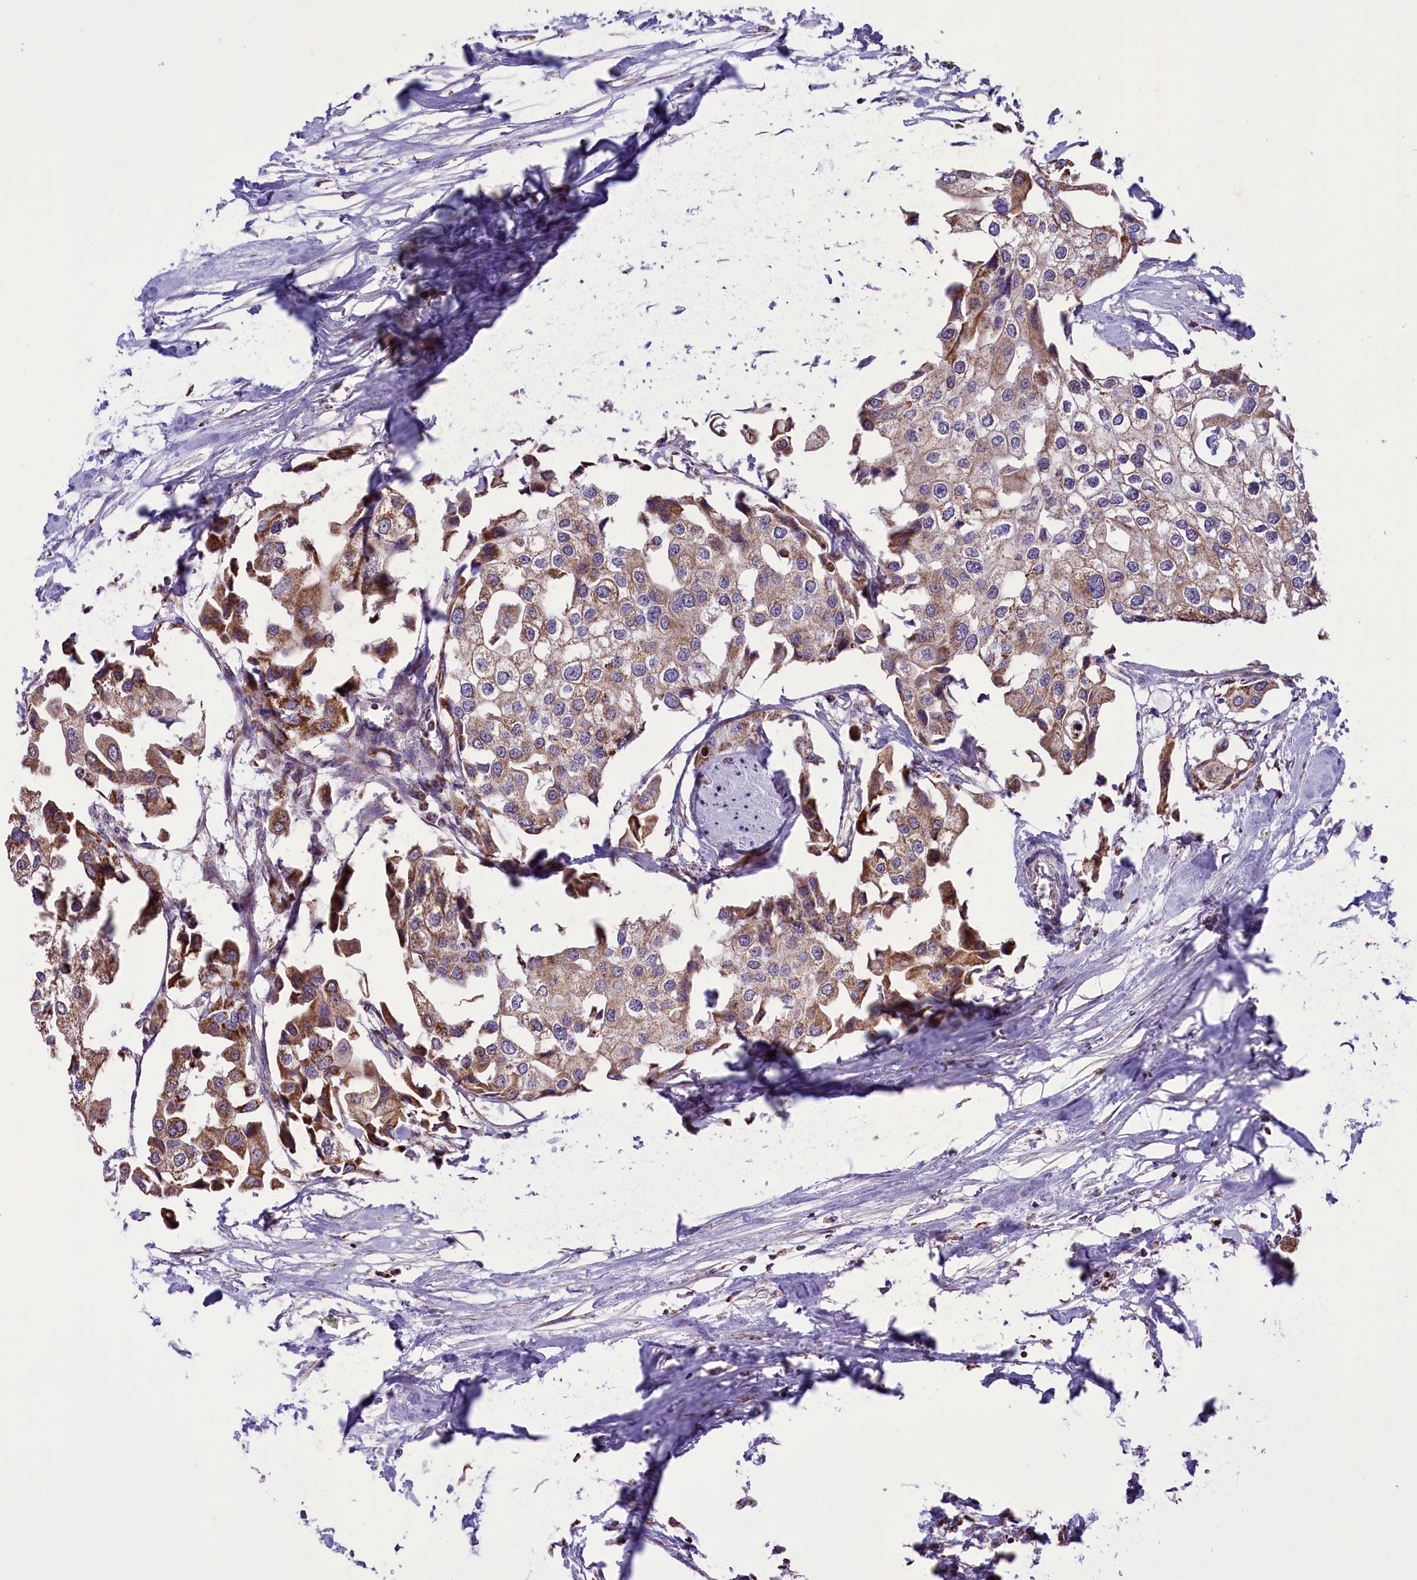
{"staining": {"intensity": "moderate", "quantity": "25%-75%", "location": "cytoplasmic/membranous"}, "tissue": "urothelial cancer", "cell_type": "Tumor cells", "image_type": "cancer", "snomed": [{"axis": "morphology", "description": "Urothelial carcinoma, High grade"}, {"axis": "topography", "description": "Urinary bladder"}], "caption": "Urothelial cancer stained with a brown dye demonstrates moderate cytoplasmic/membranous positive positivity in about 25%-75% of tumor cells.", "gene": "GLRX5", "patient": {"sex": "male", "age": 64}}